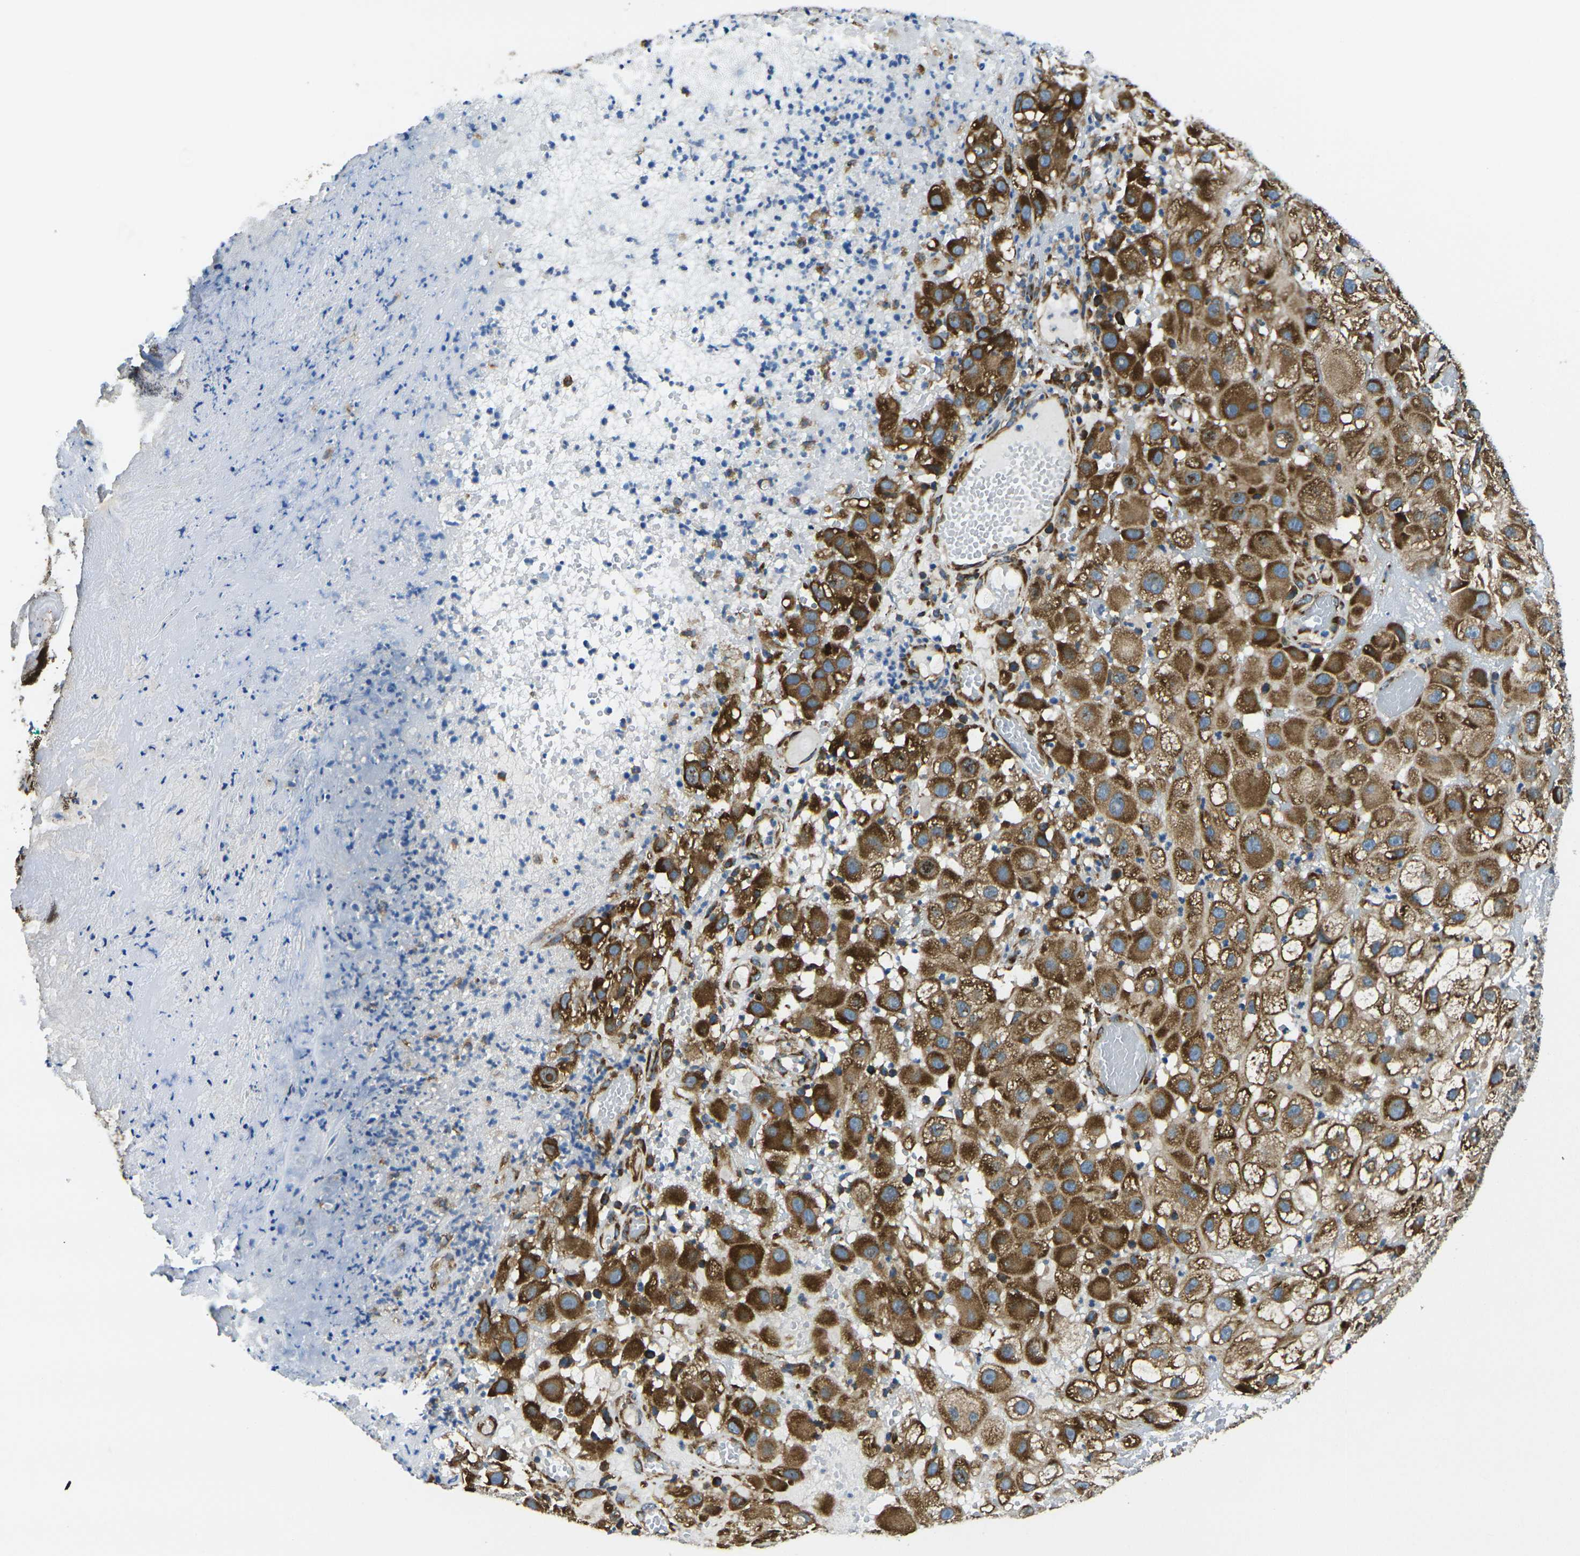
{"staining": {"intensity": "strong", "quantity": "25%-75%", "location": "cytoplasmic/membranous"}, "tissue": "melanoma", "cell_type": "Tumor cells", "image_type": "cancer", "snomed": [{"axis": "morphology", "description": "Malignant melanoma, NOS"}, {"axis": "topography", "description": "Skin"}], "caption": "Human malignant melanoma stained with a brown dye exhibits strong cytoplasmic/membranous positive staining in about 25%-75% of tumor cells.", "gene": "RPSA", "patient": {"sex": "female", "age": 81}}